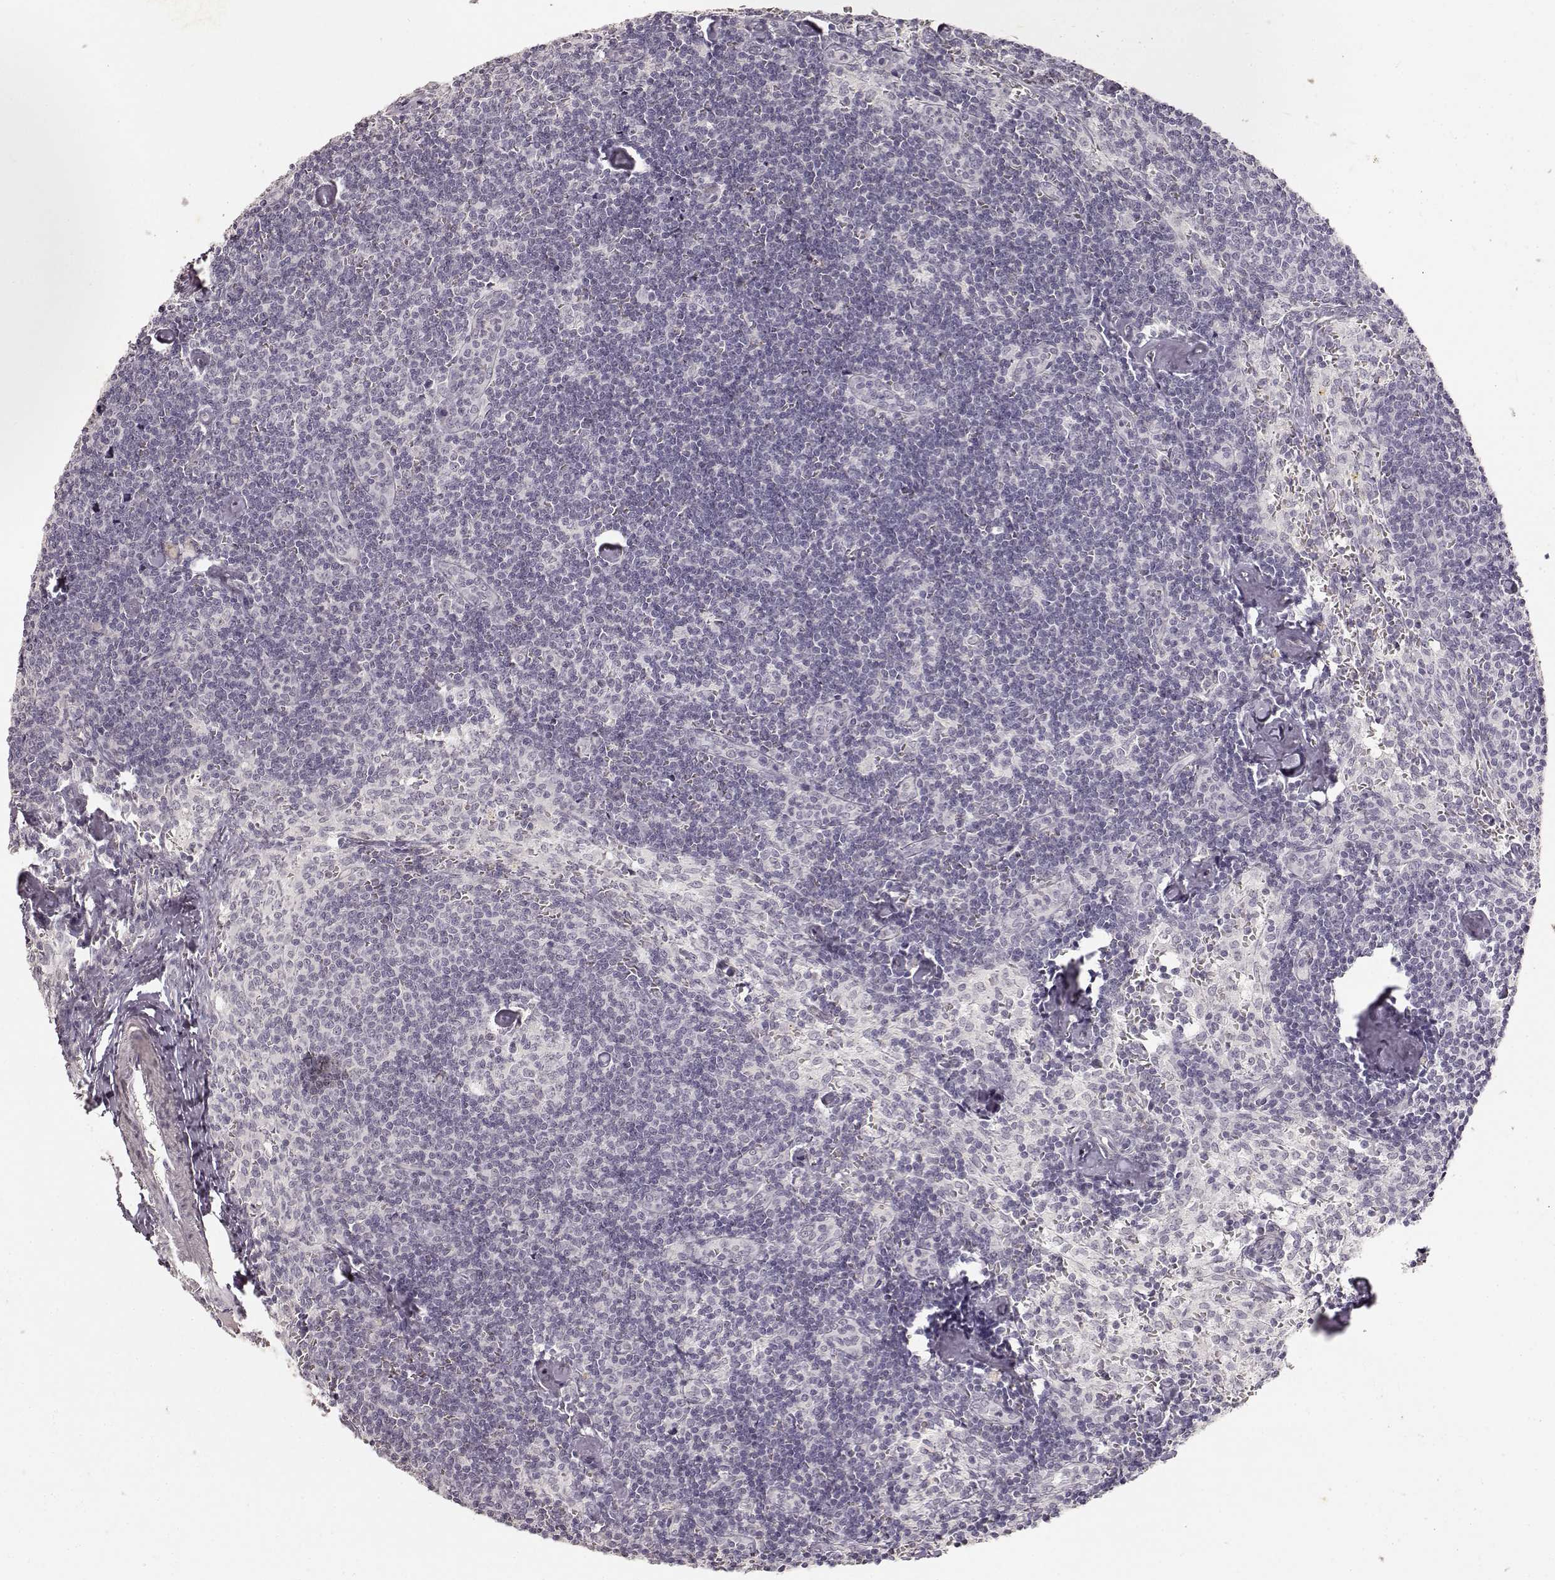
{"staining": {"intensity": "negative", "quantity": "none", "location": "none"}, "tissue": "lymph node", "cell_type": "Germinal center cells", "image_type": "normal", "snomed": [{"axis": "morphology", "description": "Normal tissue, NOS"}, {"axis": "topography", "description": "Lymph node"}], "caption": "Germinal center cells are negative for protein expression in benign human lymph node. The staining is performed using DAB (3,3'-diaminobenzidine) brown chromogen with nuclei counter-stained in using hematoxylin.", "gene": "LAMA4", "patient": {"sex": "female", "age": 50}}